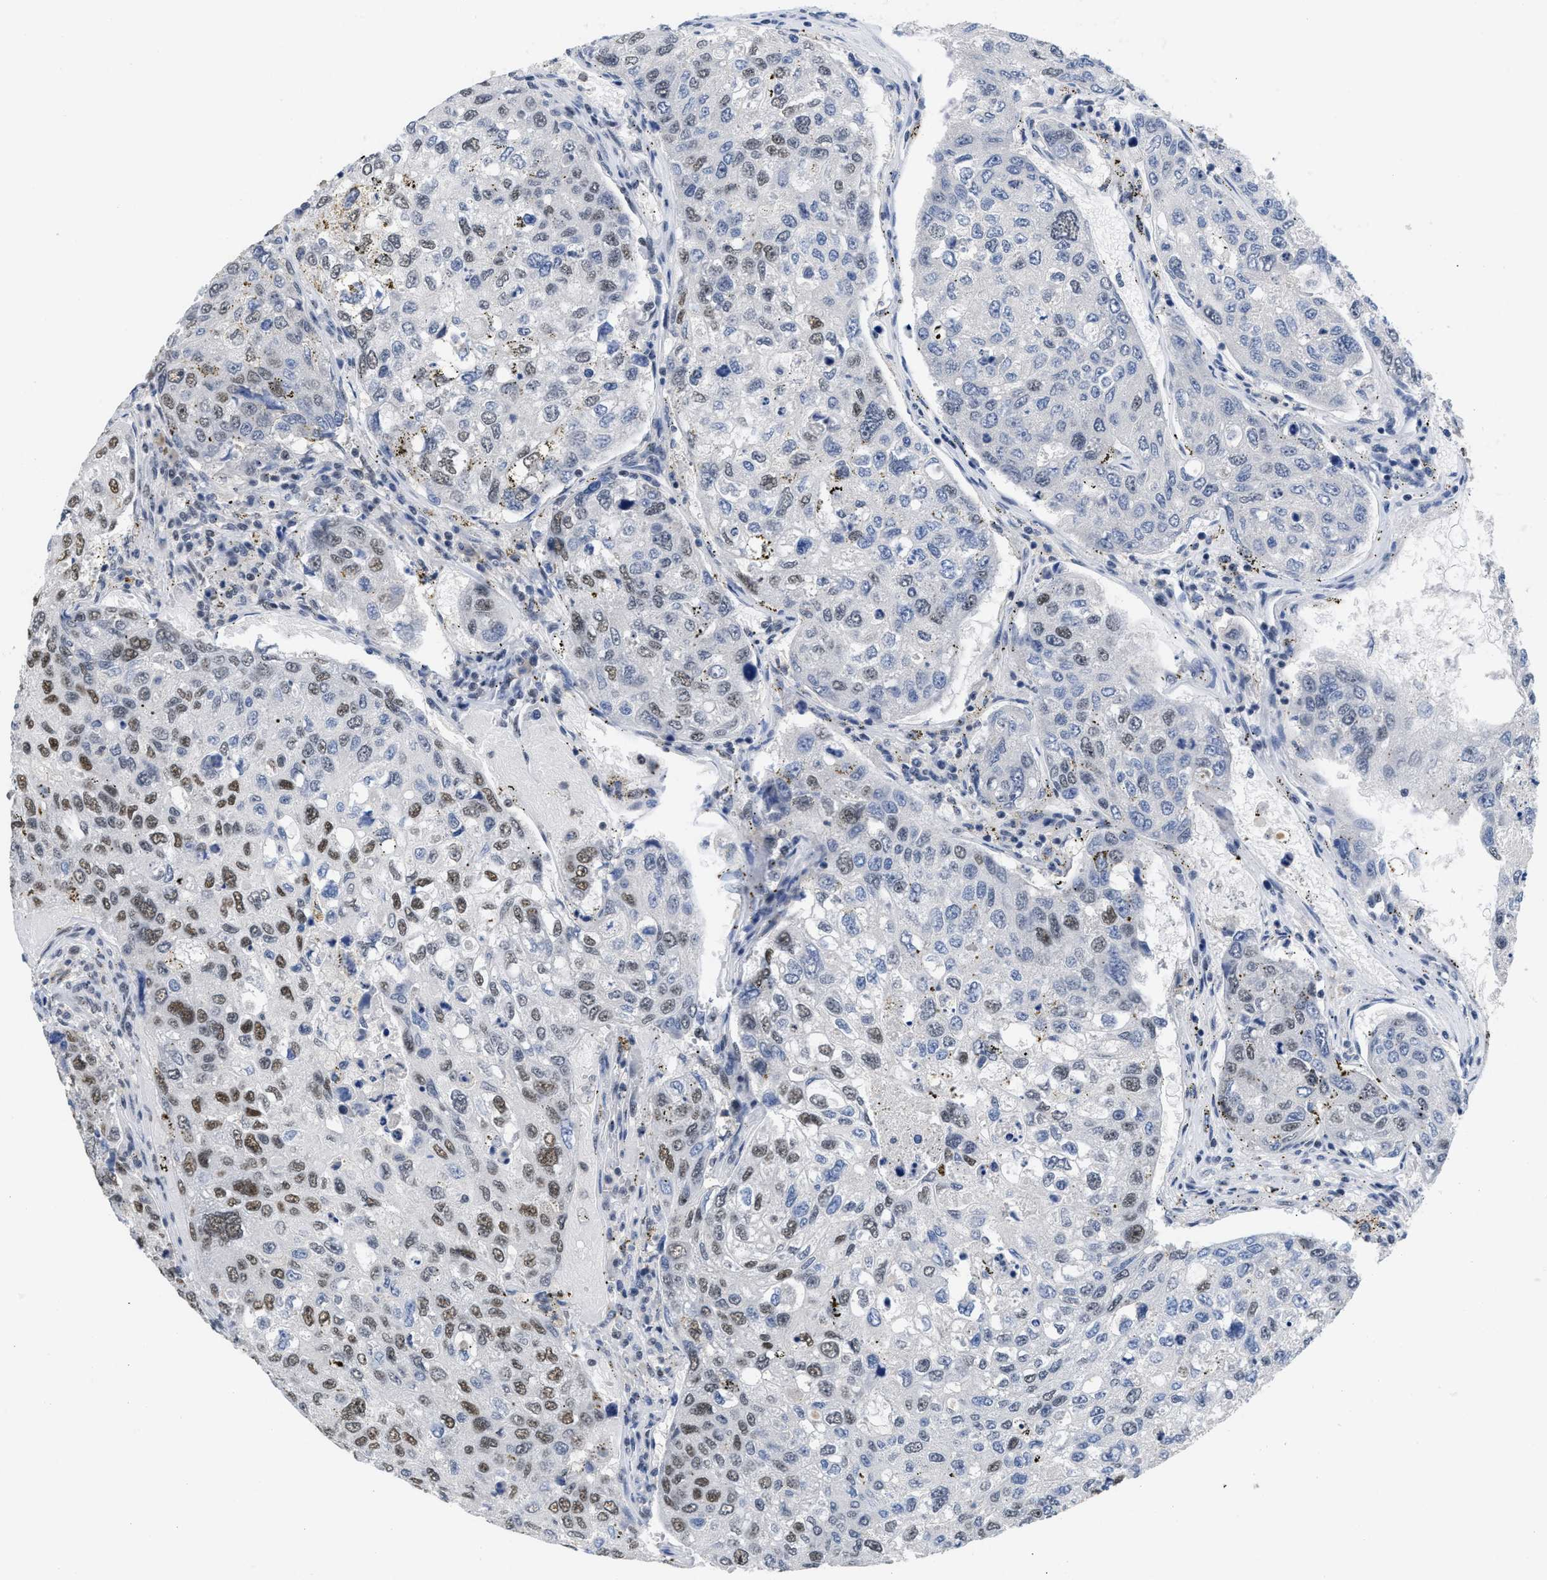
{"staining": {"intensity": "moderate", "quantity": "25%-75%", "location": "nuclear"}, "tissue": "urothelial cancer", "cell_type": "Tumor cells", "image_type": "cancer", "snomed": [{"axis": "morphology", "description": "Urothelial carcinoma, High grade"}, {"axis": "topography", "description": "Lymph node"}, {"axis": "topography", "description": "Urinary bladder"}], "caption": "High-grade urothelial carcinoma tissue demonstrates moderate nuclear expression in approximately 25%-75% of tumor cells", "gene": "GGNBP2", "patient": {"sex": "male", "age": 51}}